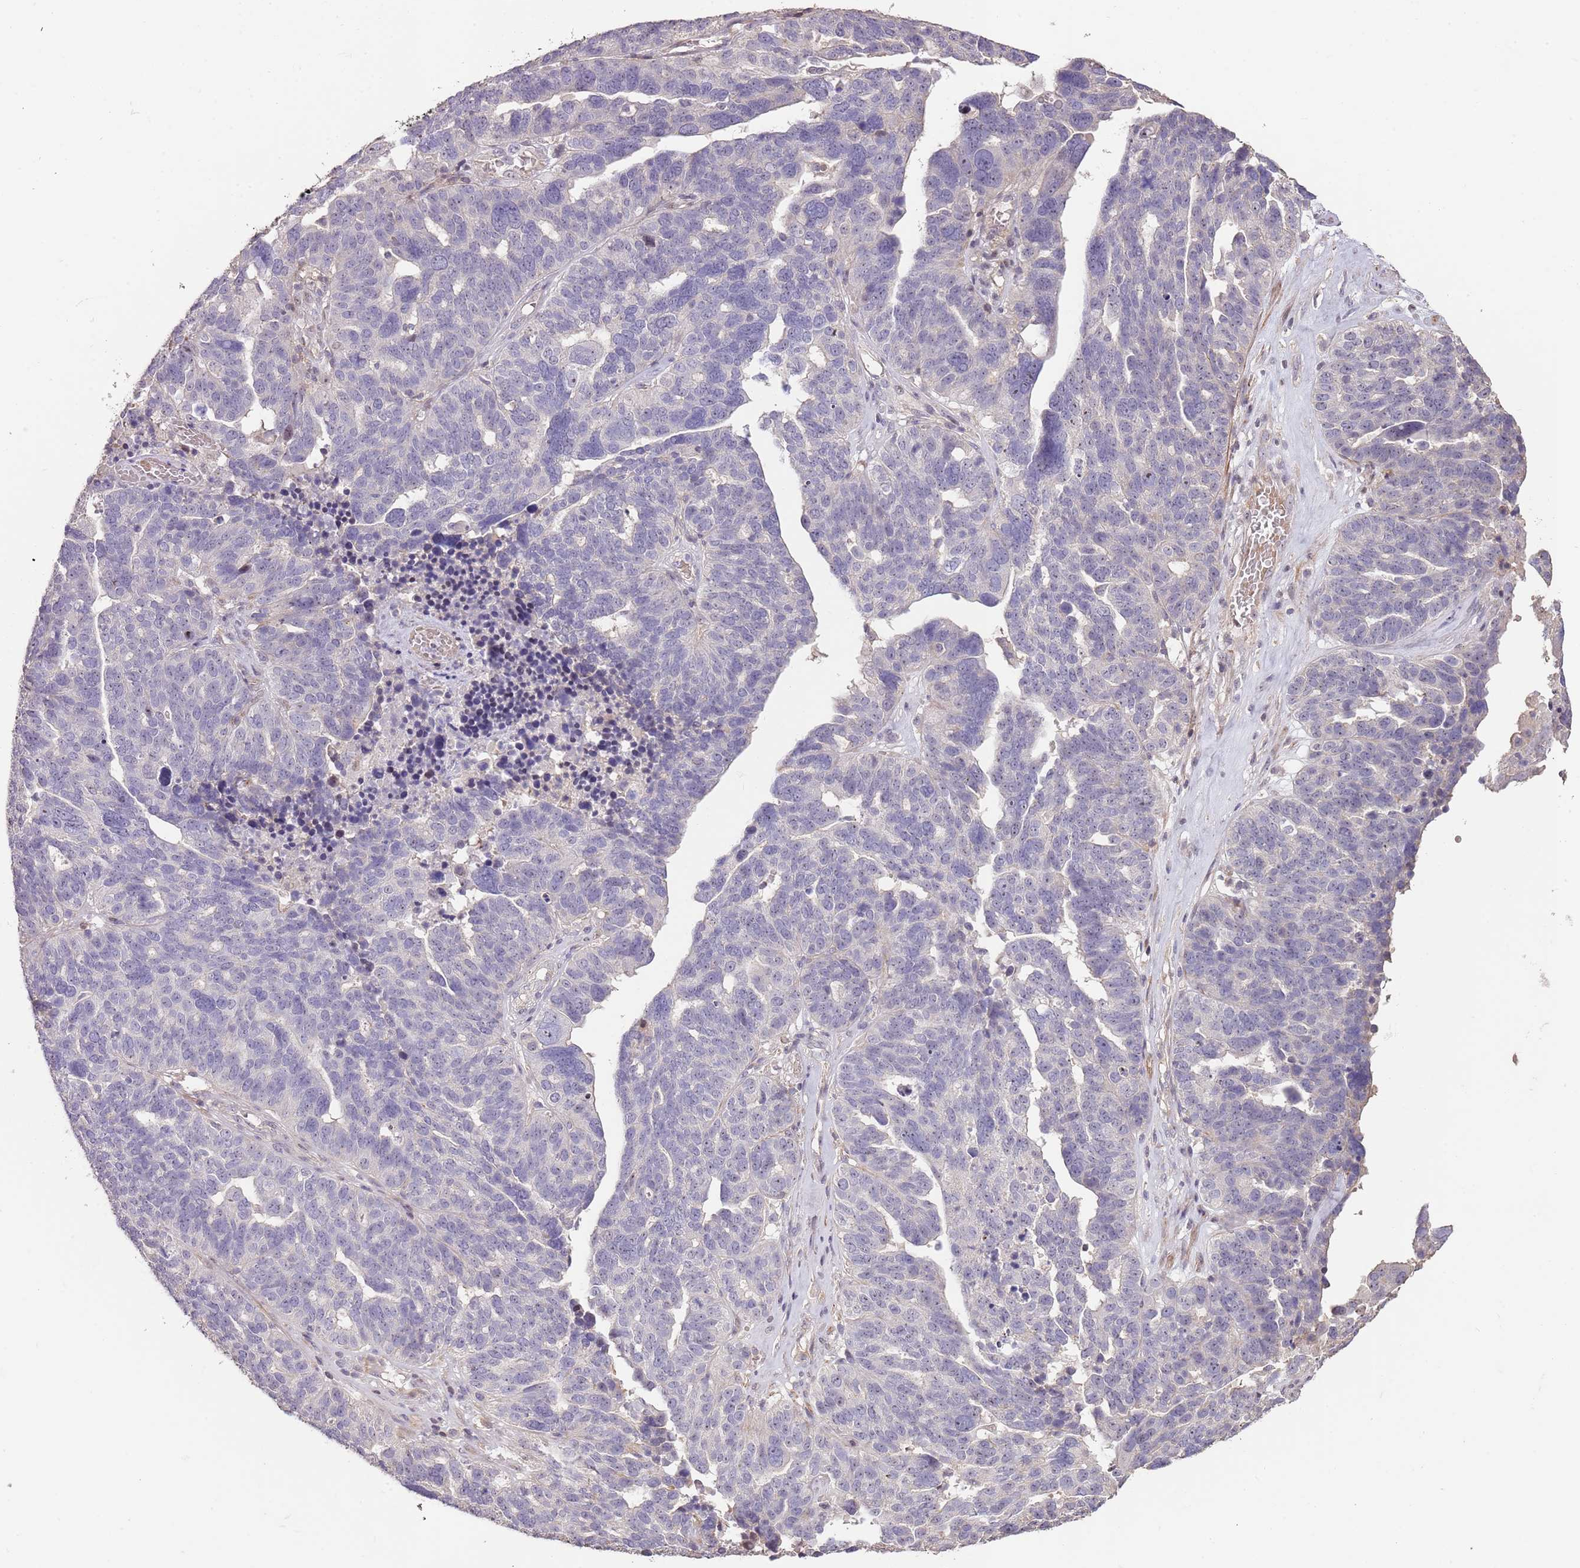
{"staining": {"intensity": "negative", "quantity": "none", "location": "none"}, "tissue": "ovarian cancer", "cell_type": "Tumor cells", "image_type": "cancer", "snomed": [{"axis": "morphology", "description": "Cystadenocarcinoma, serous, NOS"}, {"axis": "topography", "description": "Ovary"}], "caption": "DAB (3,3'-diaminobenzidine) immunohistochemical staining of ovarian cancer displays no significant expression in tumor cells.", "gene": "ADTRP", "patient": {"sex": "female", "age": 59}}